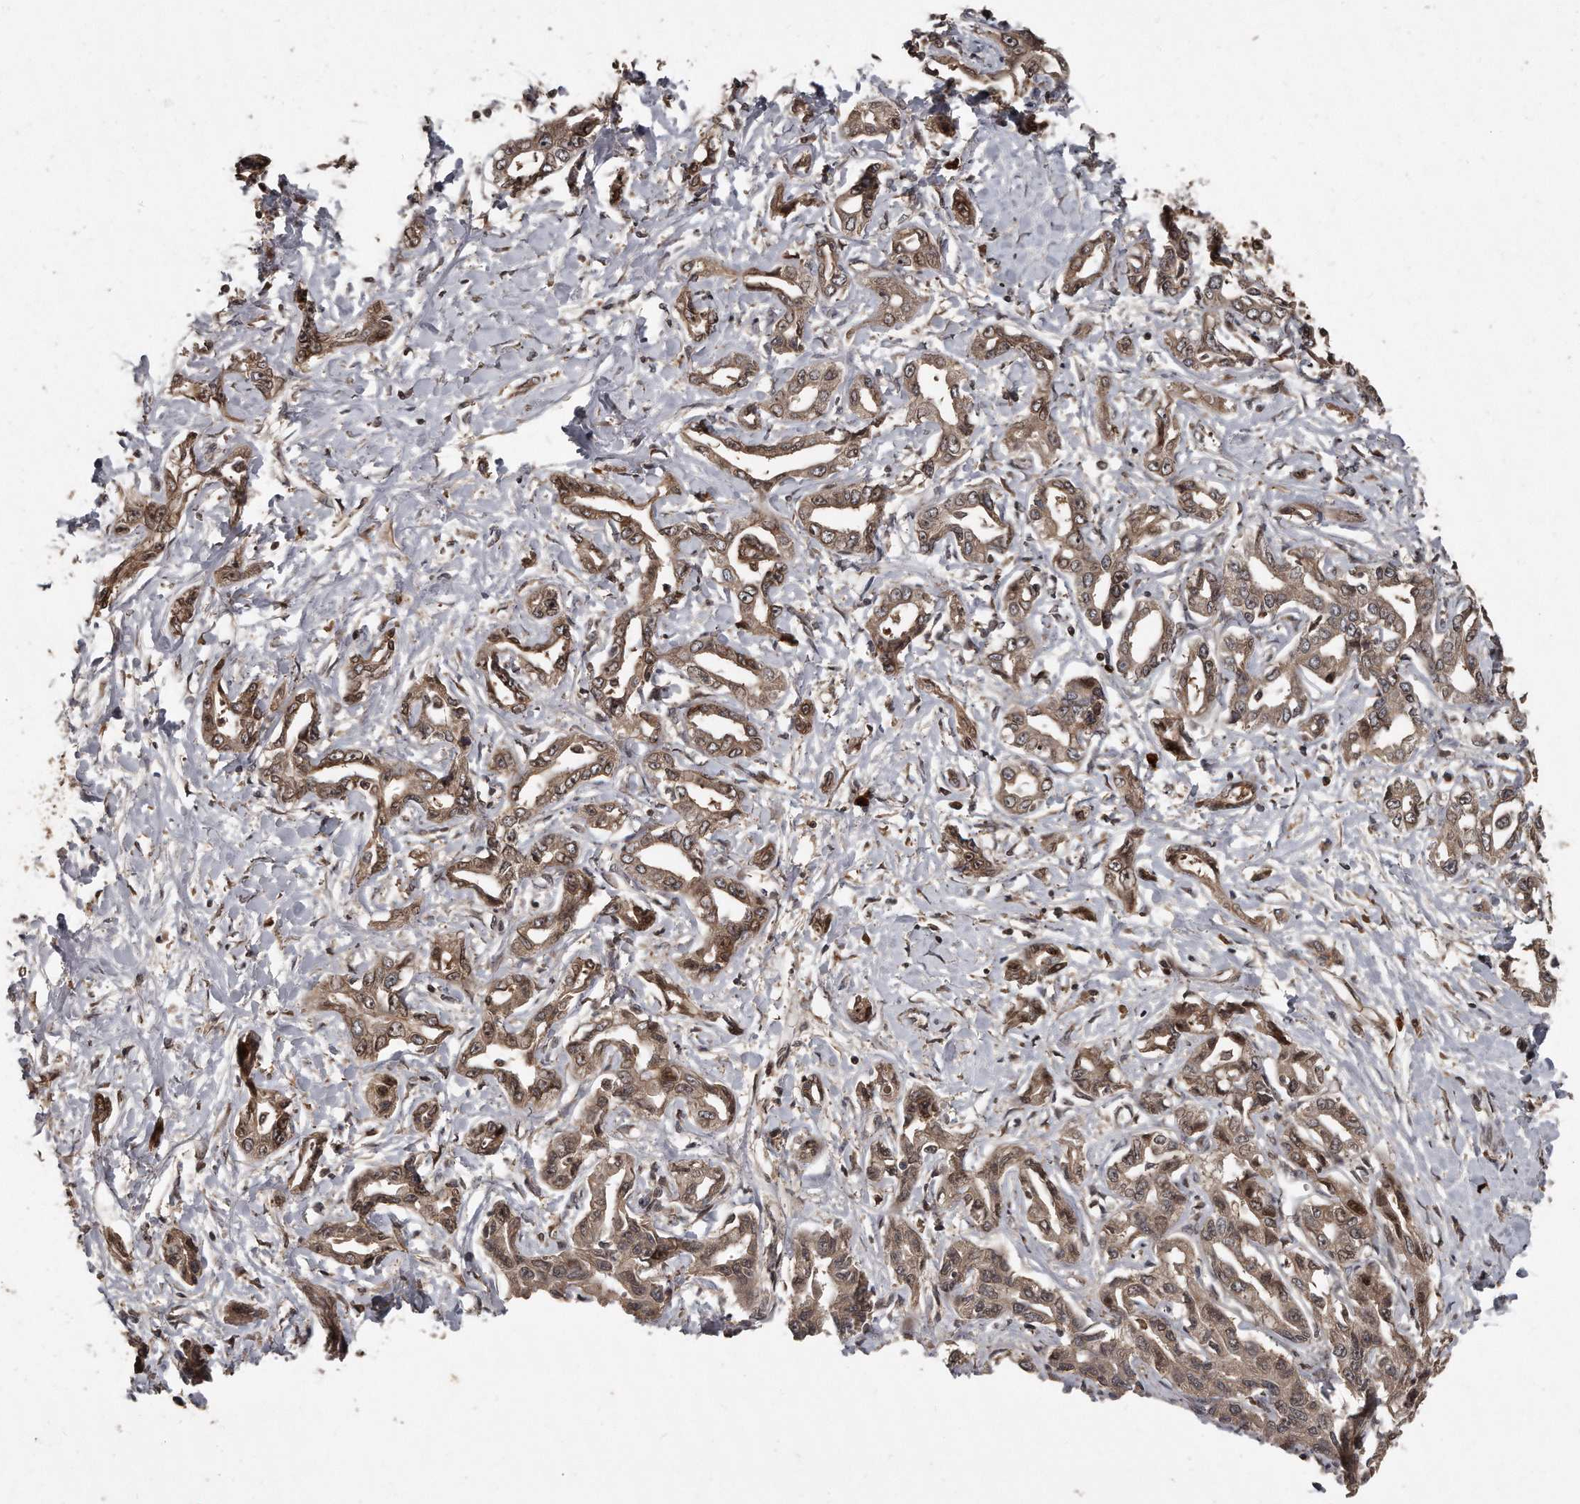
{"staining": {"intensity": "weak", "quantity": ">75%", "location": "cytoplasmic/membranous,nuclear"}, "tissue": "liver cancer", "cell_type": "Tumor cells", "image_type": "cancer", "snomed": [{"axis": "morphology", "description": "Cholangiocarcinoma"}, {"axis": "topography", "description": "Liver"}], "caption": "A high-resolution micrograph shows immunohistochemistry (IHC) staining of liver cancer (cholangiocarcinoma), which exhibits weak cytoplasmic/membranous and nuclear positivity in about >75% of tumor cells. The protein of interest is shown in brown color, while the nuclei are stained blue.", "gene": "GCH1", "patient": {"sex": "male", "age": 59}}